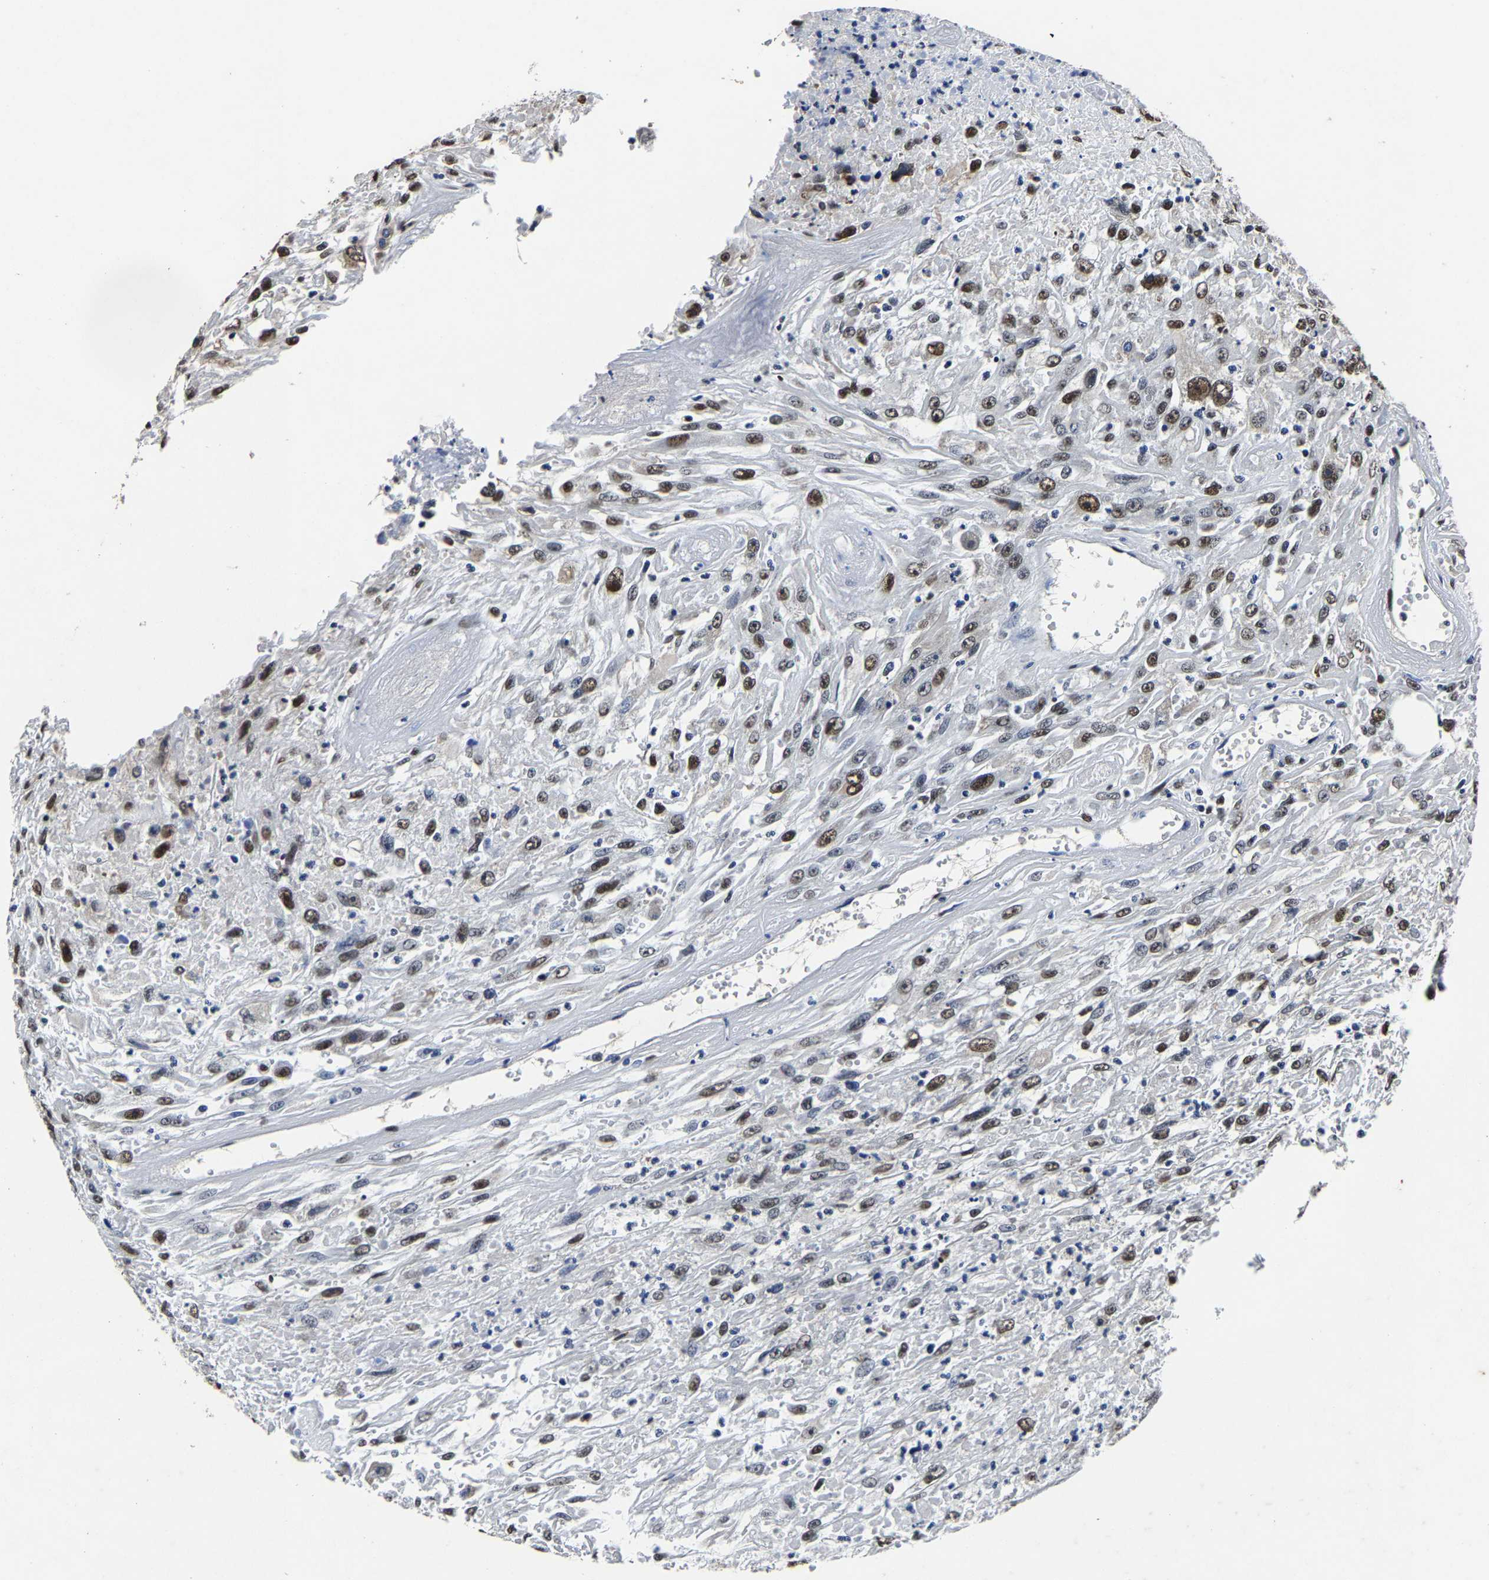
{"staining": {"intensity": "moderate", "quantity": "25%-75%", "location": "nuclear"}, "tissue": "urothelial cancer", "cell_type": "Tumor cells", "image_type": "cancer", "snomed": [{"axis": "morphology", "description": "Urothelial carcinoma, High grade"}, {"axis": "topography", "description": "Urinary bladder"}], "caption": "Immunohistochemistry of human urothelial carcinoma (high-grade) reveals medium levels of moderate nuclear expression in about 25%-75% of tumor cells.", "gene": "RBM45", "patient": {"sex": "male", "age": 46}}